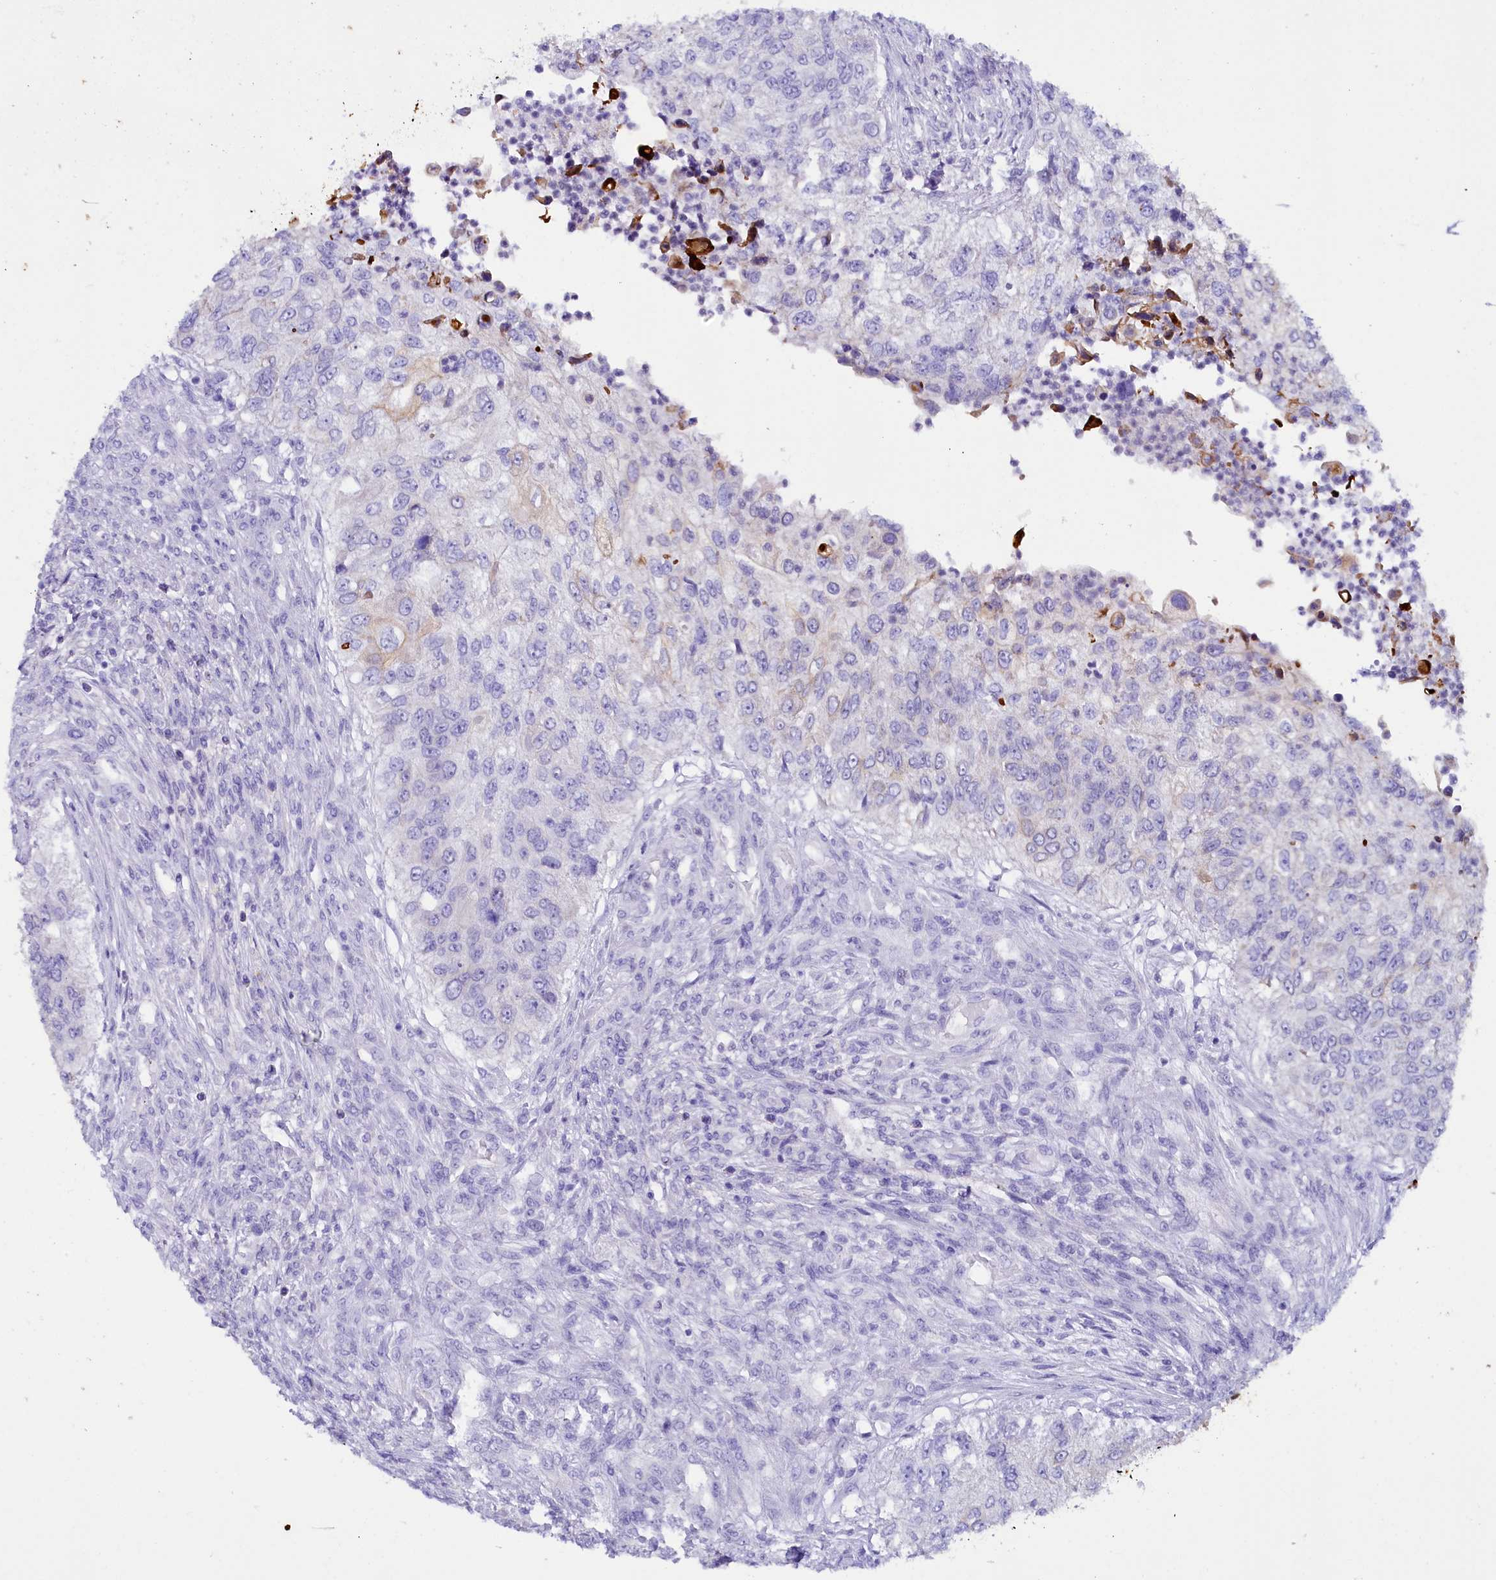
{"staining": {"intensity": "negative", "quantity": "none", "location": "none"}, "tissue": "urothelial cancer", "cell_type": "Tumor cells", "image_type": "cancer", "snomed": [{"axis": "morphology", "description": "Urothelial carcinoma, High grade"}, {"axis": "topography", "description": "Urinary bladder"}], "caption": "Immunohistochemistry histopathology image of human high-grade urothelial carcinoma stained for a protein (brown), which exhibits no positivity in tumor cells. The staining was performed using DAB (3,3'-diaminobenzidine) to visualize the protein expression in brown, while the nuclei were stained in blue with hematoxylin (Magnification: 20x).", "gene": "FAAP20", "patient": {"sex": "female", "age": 60}}